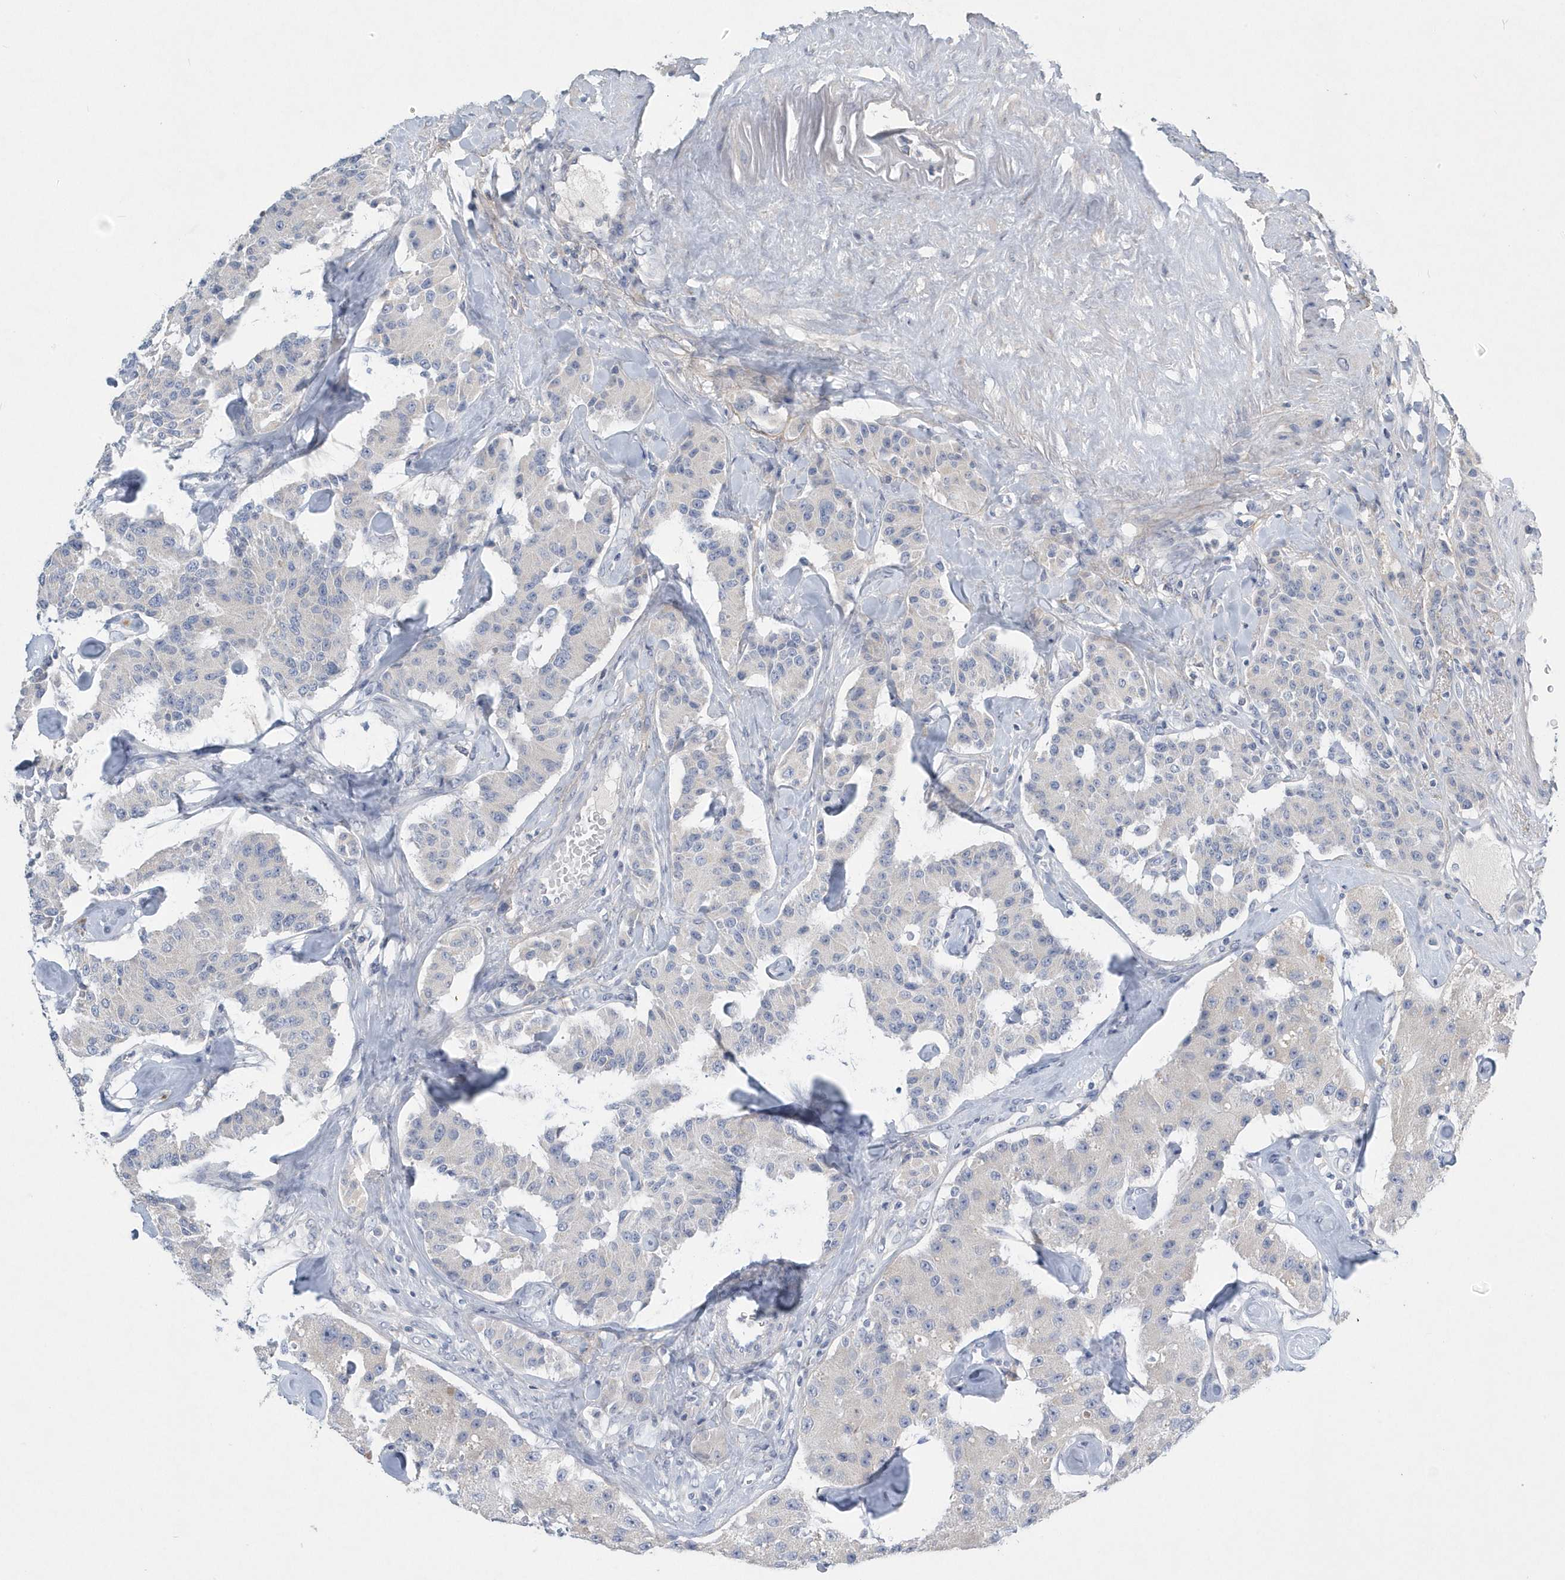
{"staining": {"intensity": "negative", "quantity": "none", "location": "none"}, "tissue": "carcinoid", "cell_type": "Tumor cells", "image_type": "cancer", "snomed": [{"axis": "morphology", "description": "Carcinoid, malignant, NOS"}, {"axis": "topography", "description": "Pancreas"}], "caption": "Immunohistochemistry (IHC) of carcinoid (malignant) exhibits no staining in tumor cells.", "gene": "SPATA18", "patient": {"sex": "male", "age": 41}}